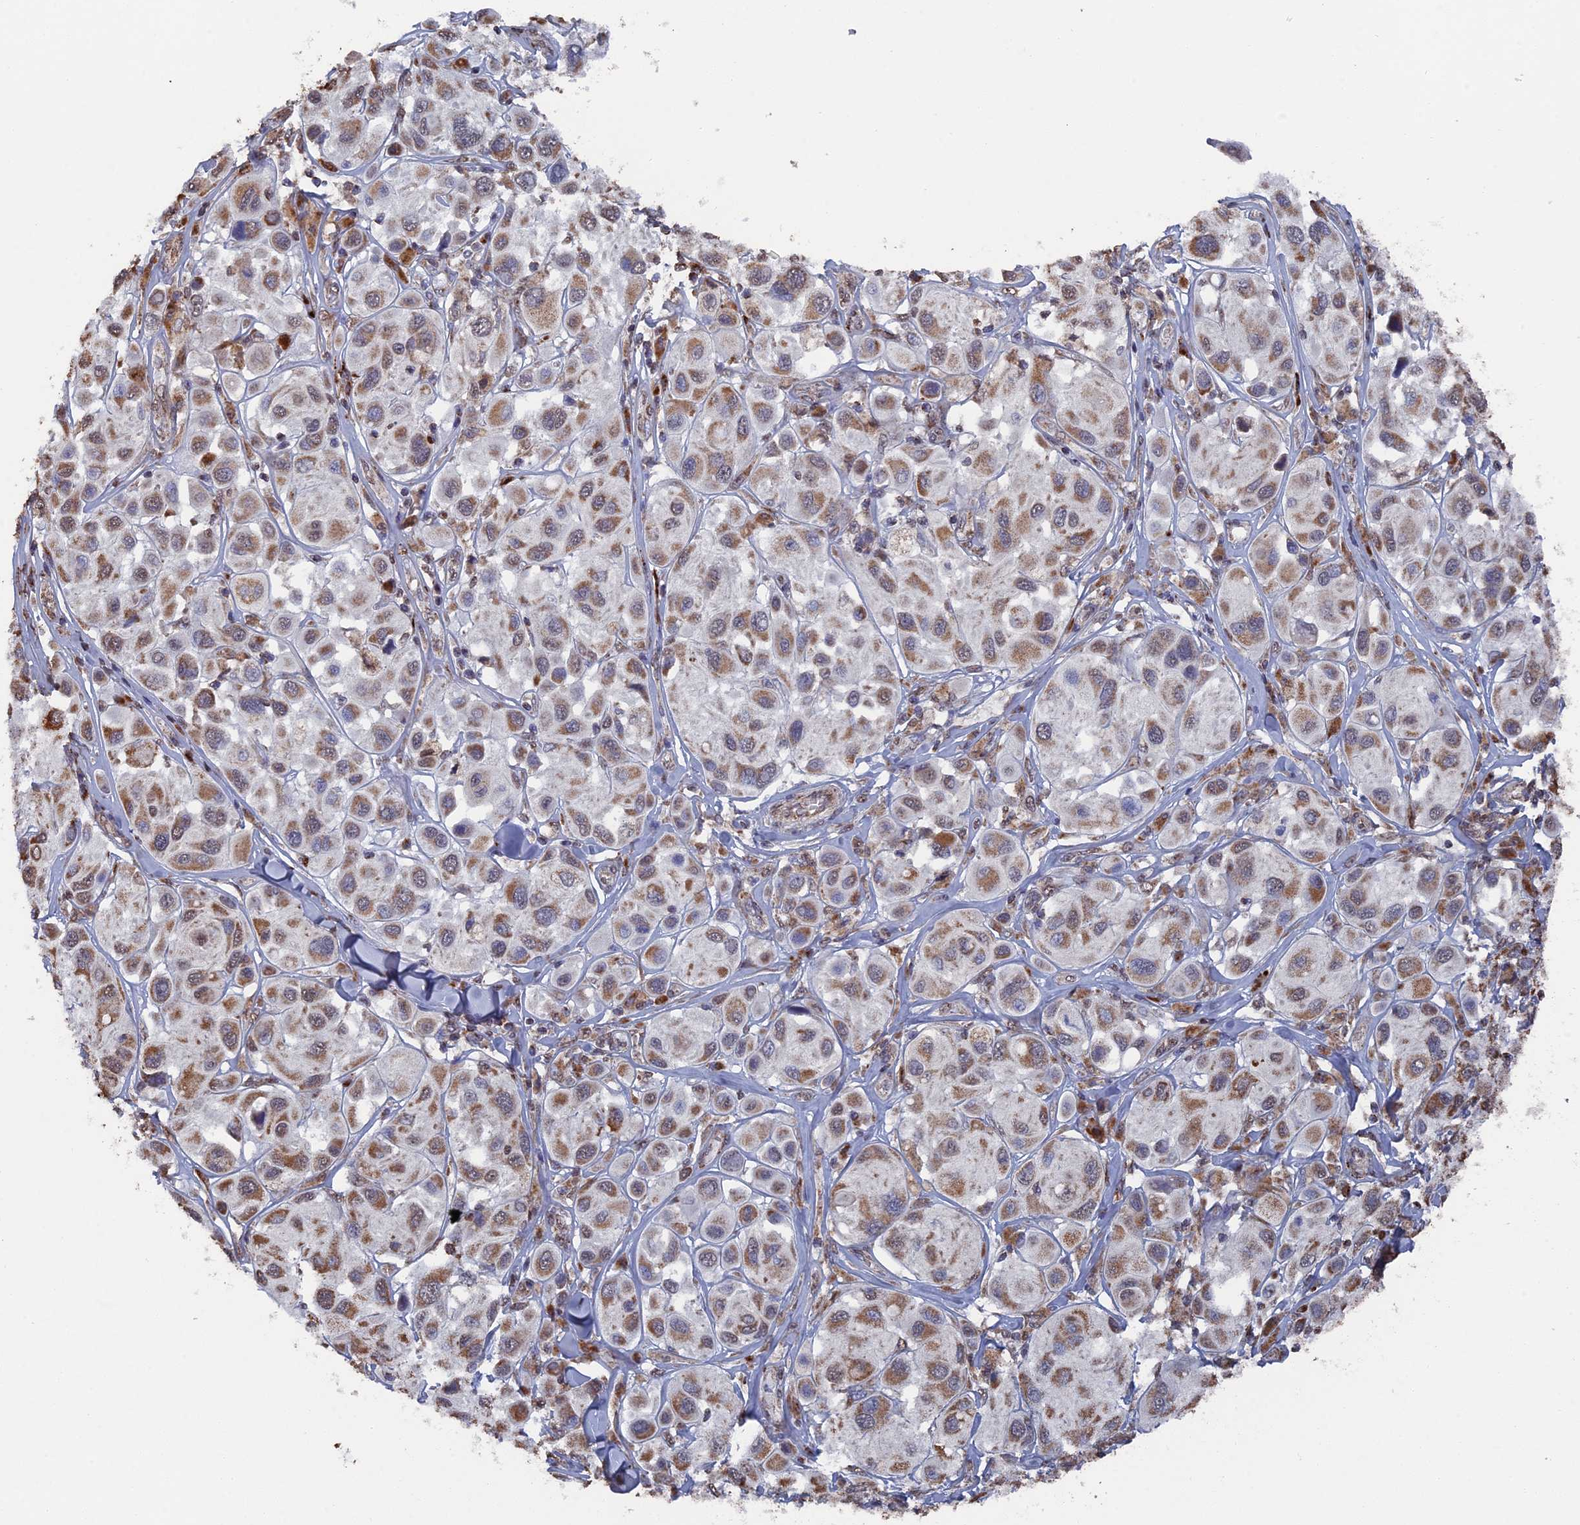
{"staining": {"intensity": "moderate", "quantity": "25%-75%", "location": "cytoplasmic/membranous"}, "tissue": "melanoma", "cell_type": "Tumor cells", "image_type": "cancer", "snomed": [{"axis": "morphology", "description": "Malignant melanoma, Metastatic site"}, {"axis": "topography", "description": "Skin"}], "caption": "Moderate cytoplasmic/membranous protein expression is identified in approximately 25%-75% of tumor cells in malignant melanoma (metastatic site).", "gene": "SMG9", "patient": {"sex": "male", "age": 41}}